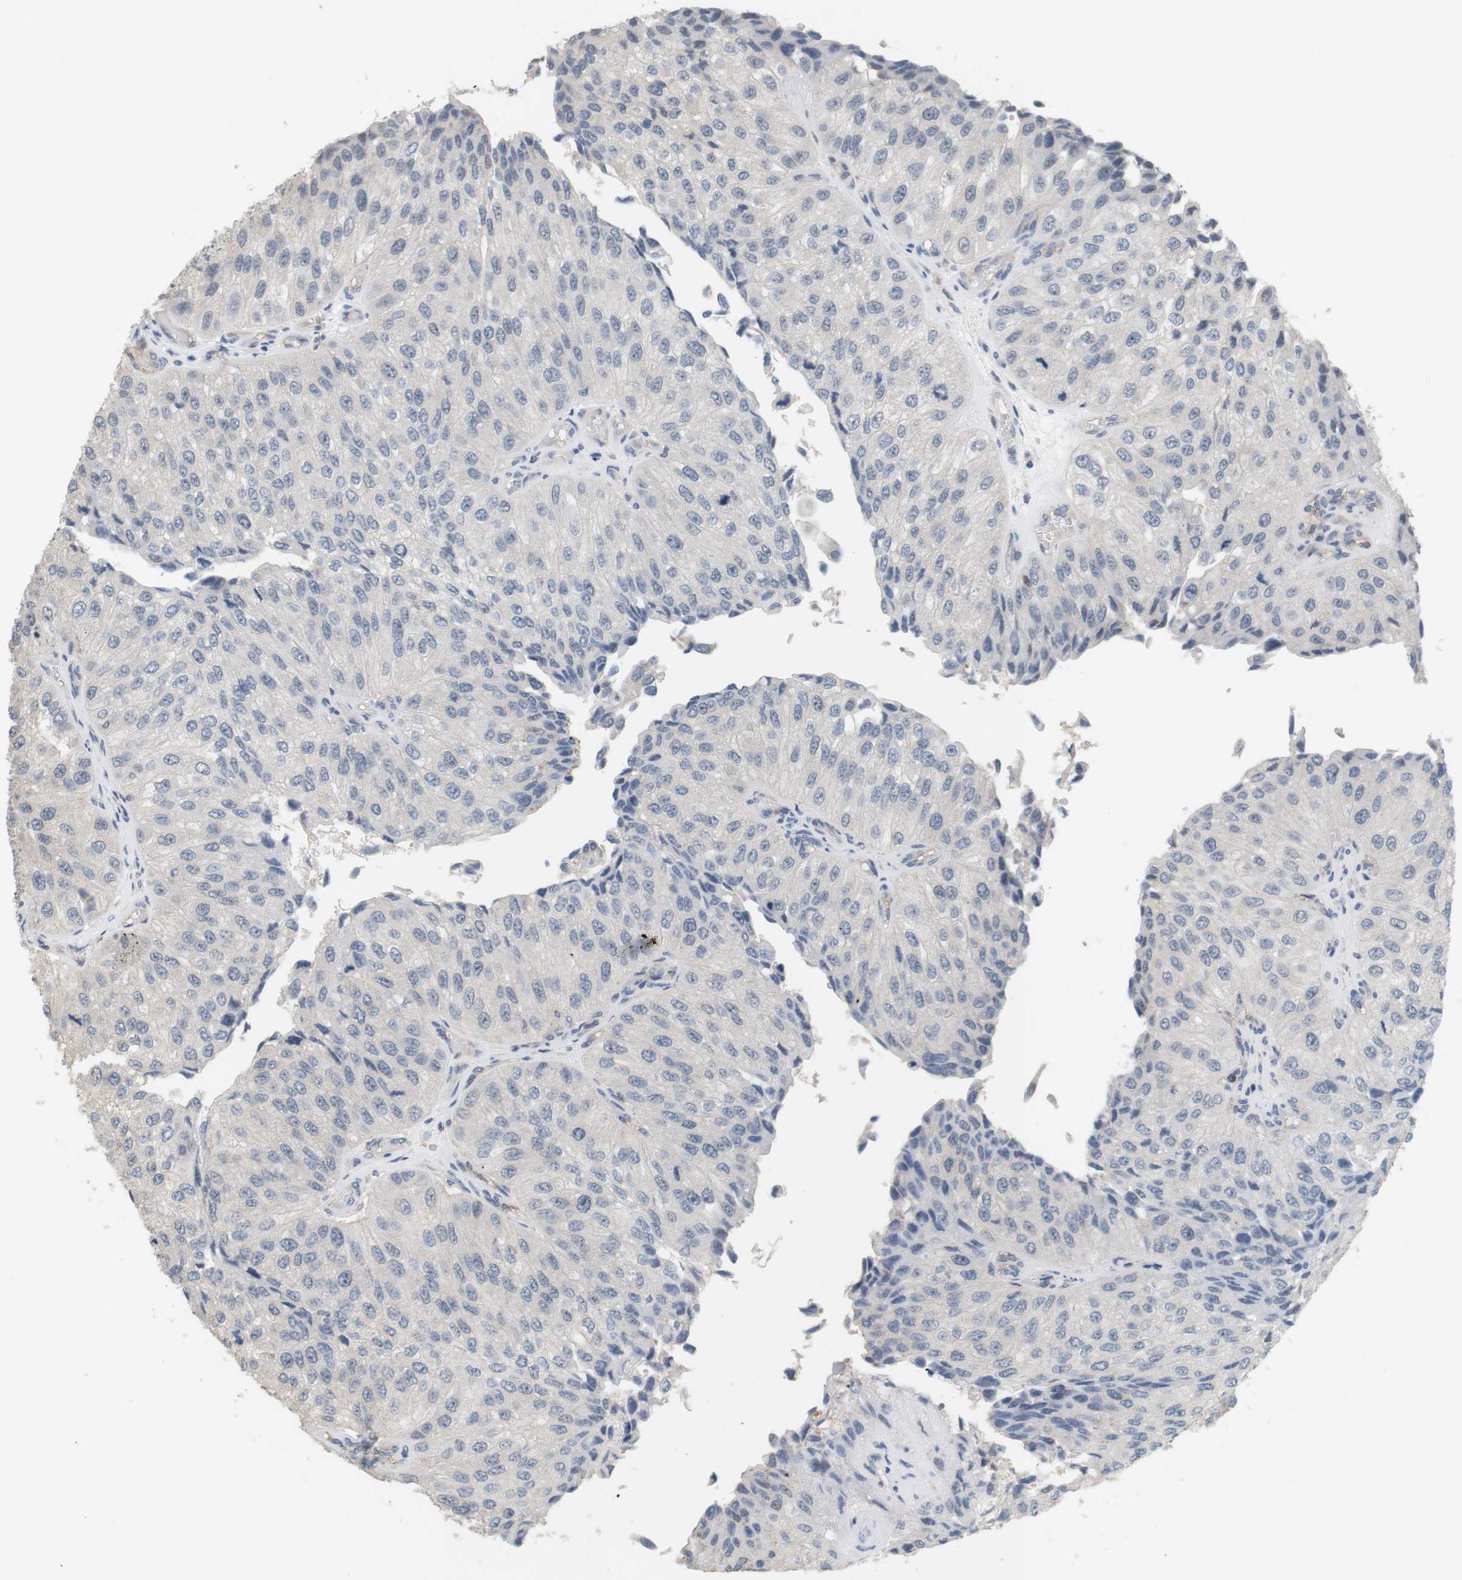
{"staining": {"intensity": "negative", "quantity": "none", "location": "none"}, "tissue": "urothelial cancer", "cell_type": "Tumor cells", "image_type": "cancer", "snomed": [{"axis": "morphology", "description": "Urothelial carcinoma, High grade"}, {"axis": "topography", "description": "Kidney"}, {"axis": "topography", "description": "Urinary bladder"}], "caption": "High-grade urothelial carcinoma was stained to show a protein in brown. There is no significant expression in tumor cells. (DAB (3,3'-diaminobenzidine) IHC with hematoxylin counter stain).", "gene": "OSR1", "patient": {"sex": "male", "age": 77}}